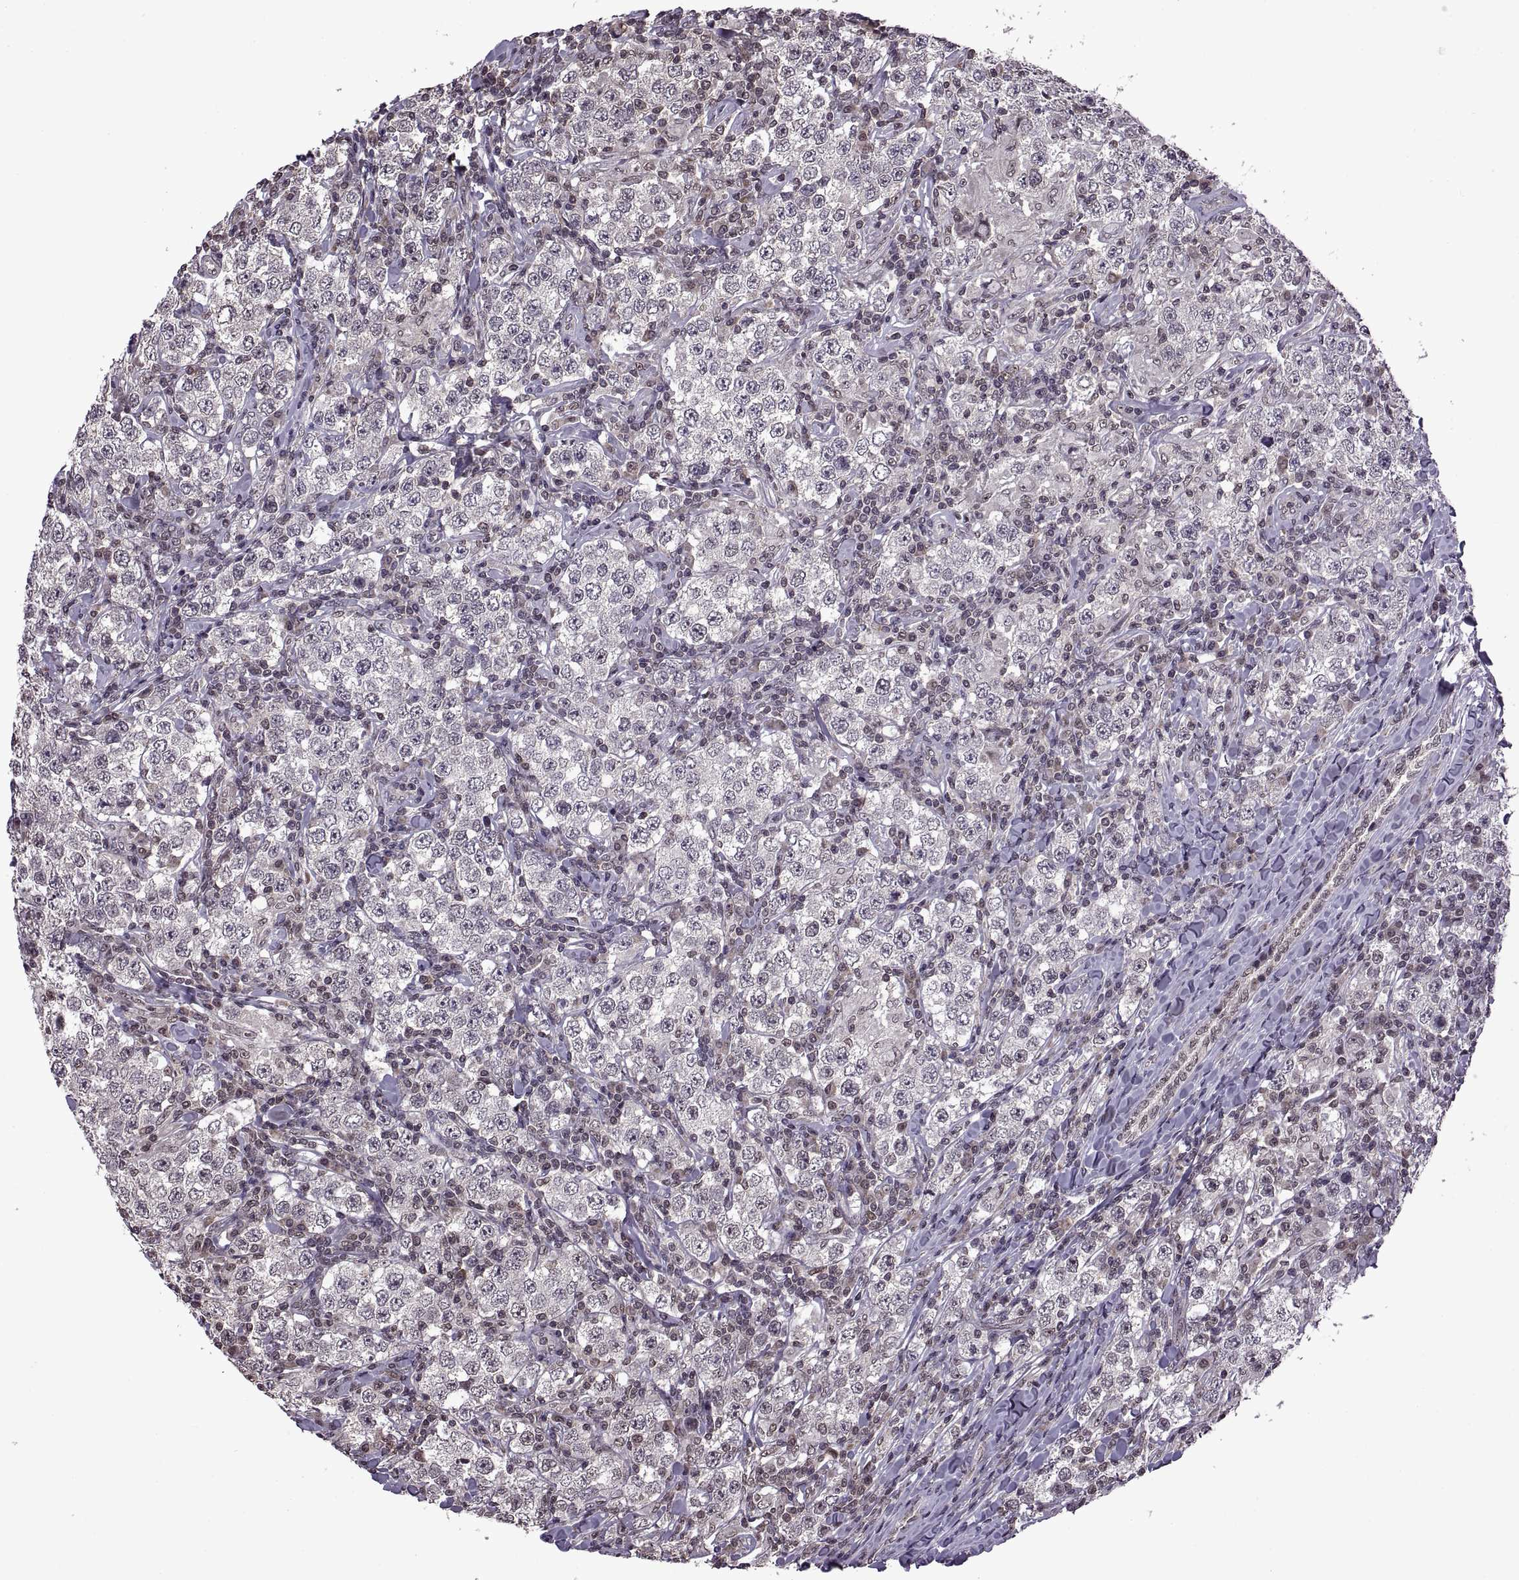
{"staining": {"intensity": "negative", "quantity": "none", "location": "none"}, "tissue": "testis cancer", "cell_type": "Tumor cells", "image_type": "cancer", "snomed": [{"axis": "morphology", "description": "Seminoma, NOS"}, {"axis": "morphology", "description": "Carcinoma, Embryonal, NOS"}, {"axis": "topography", "description": "Testis"}], "caption": "Photomicrograph shows no protein positivity in tumor cells of testis cancer tissue.", "gene": "INTS3", "patient": {"sex": "male", "age": 41}}